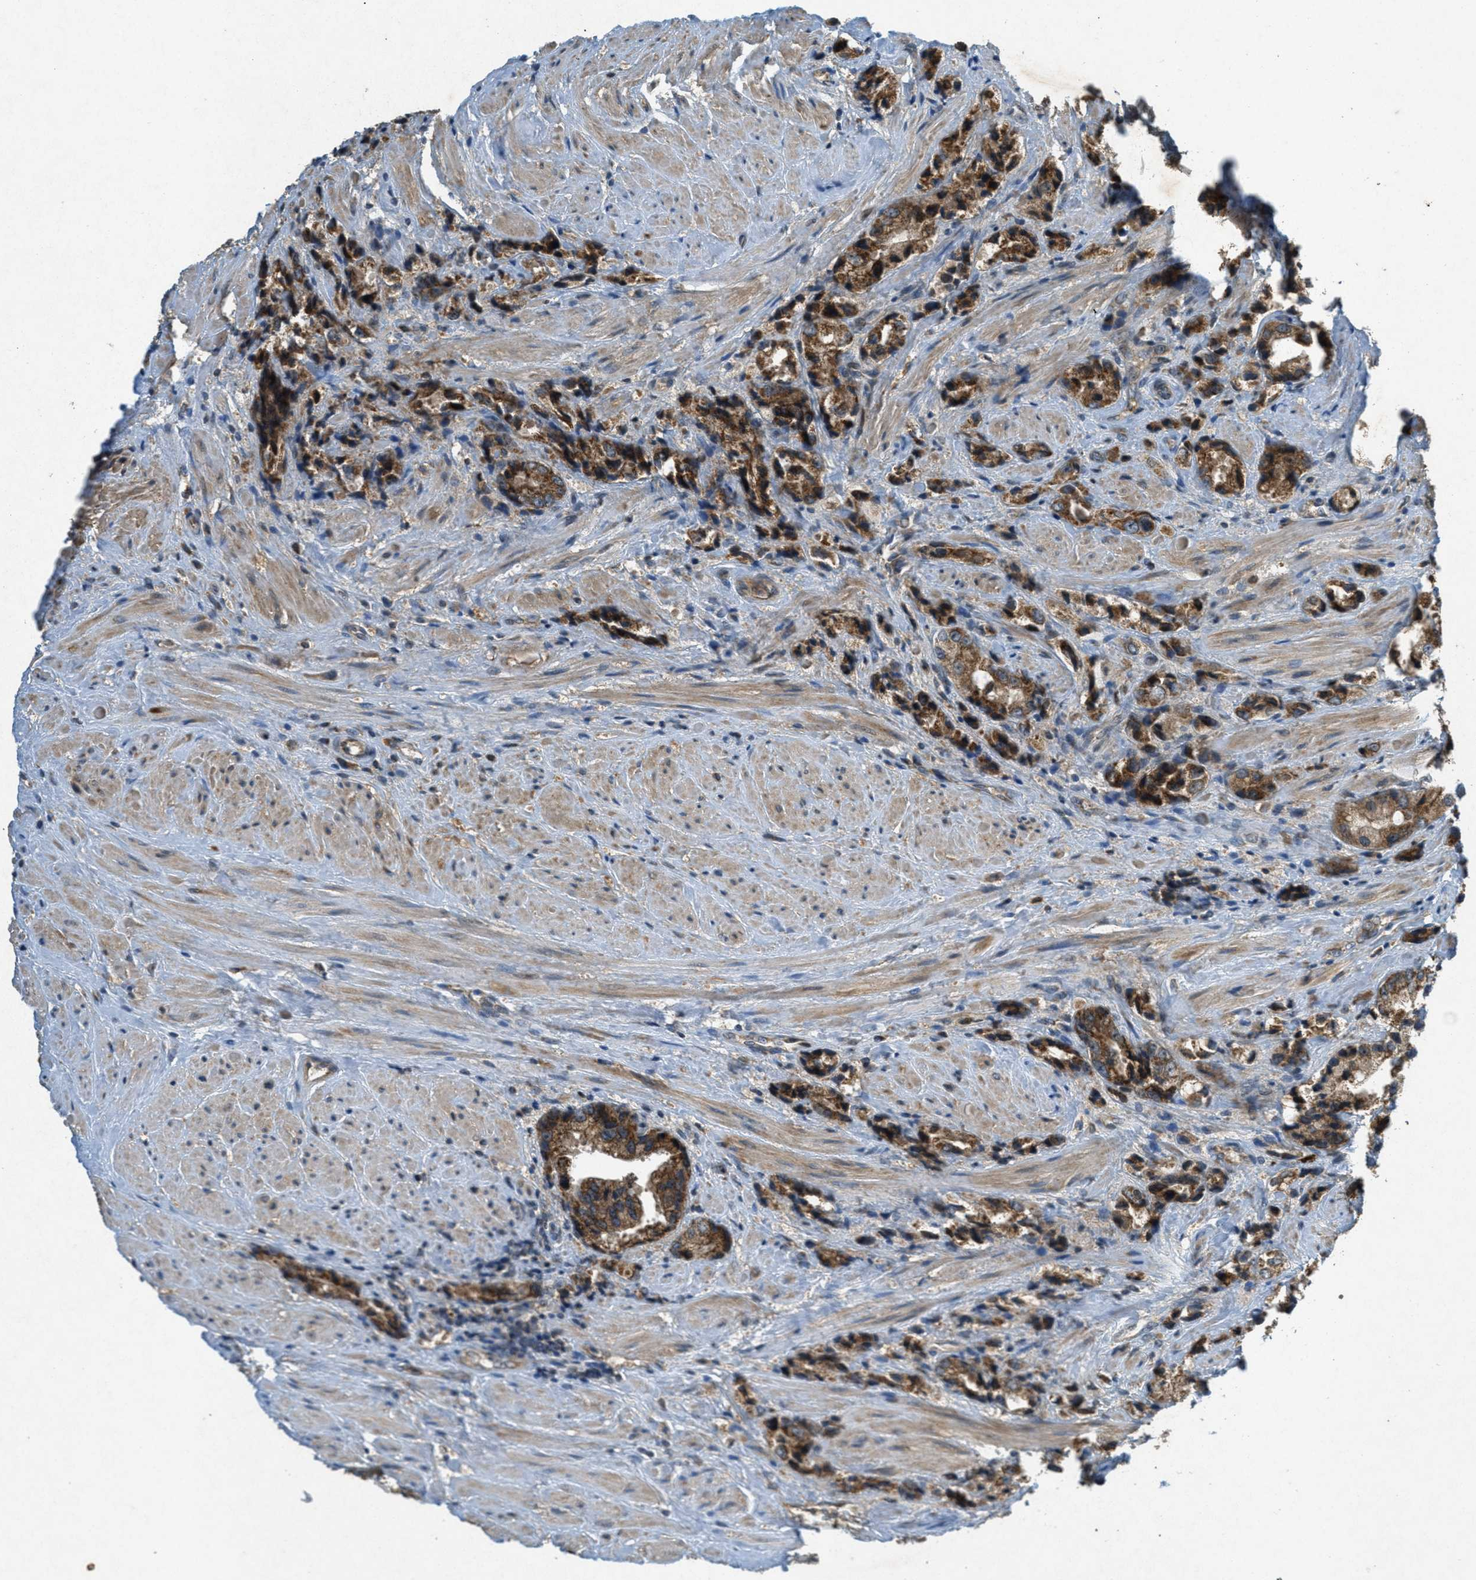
{"staining": {"intensity": "moderate", "quantity": ">75%", "location": "cytoplasmic/membranous"}, "tissue": "prostate cancer", "cell_type": "Tumor cells", "image_type": "cancer", "snomed": [{"axis": "morphology", "description": "Adenocarcinoma, High grade"}, {"axis": "topography", "description": "Prostate"}], "caption": "This is an image of immunohistochemistry (IHC) staining of high-grade adenocarcinoma (prostate), which shows moderate staining in the cytoplasmic/membranous of tumor cells.", "gene": "PPP1R15A", "patient": {"sex": "male", "age": 61}}